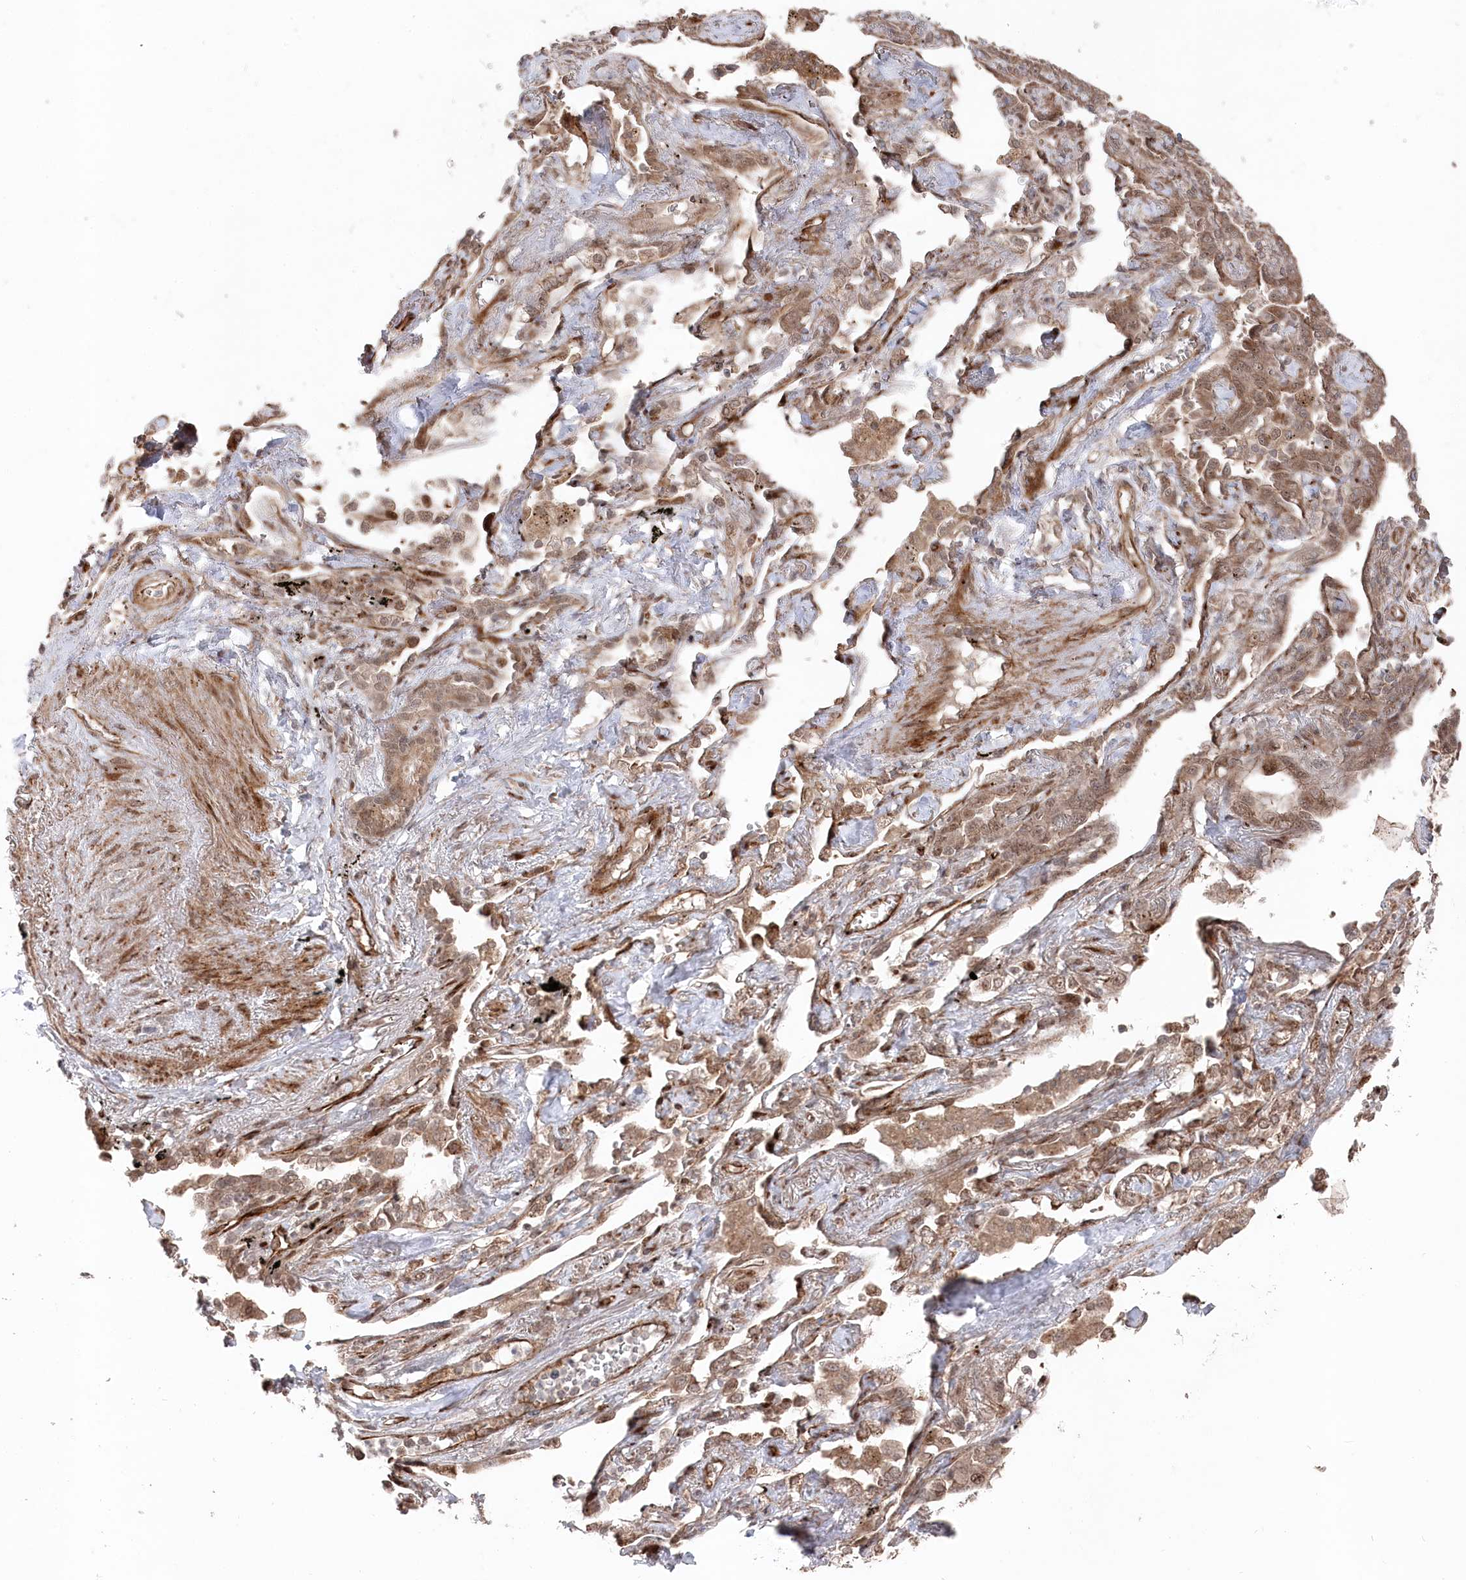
{"staining": {"intensity": "moderate", "quantity": ">75%", "location": "nuclear"}, "tissue": "lung cancer", "cell_type": "Tumor cells", "image_type": "cancer", "snomed": [{"axis": "morphology", "description": "Adenocarcinoma, NOS"}, {"axis": "topography", "description": "Lung"}], "caption": "Immunohistochemical staining of human adenocarcinoma (lung) exhibits moderate nuclear protein expression in about >75% of tumor cells.", "gene": "POLR3A", "patient": {"sex": "male", "age": 67}}